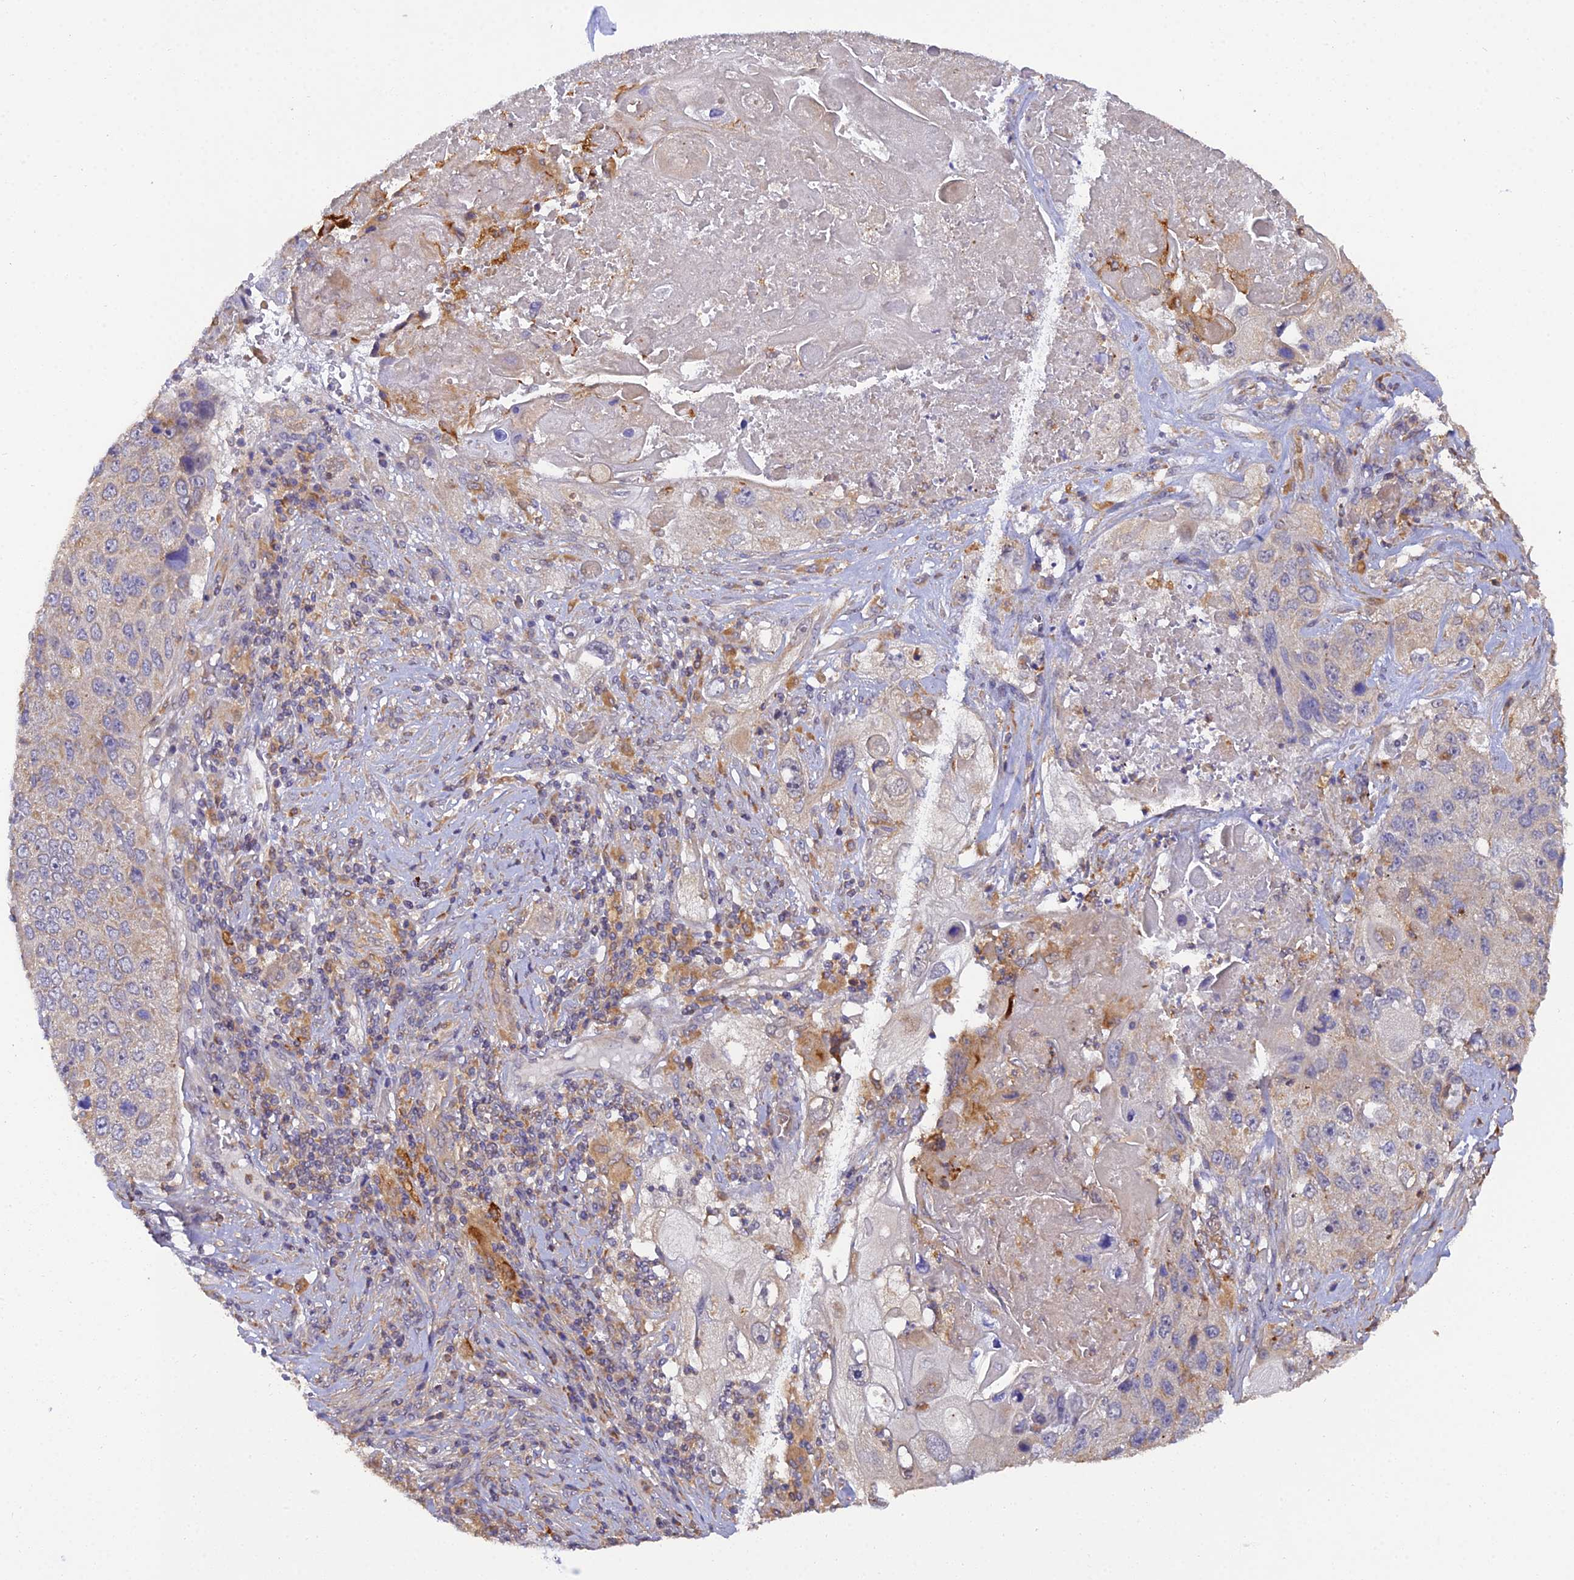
{"staining": {"intensity": "moderate", "quantity": "<25%", "location": "cytoplasmic/membranous"}, "tissue": "lung cancer", "cell_type": "Tumor cells", "image_type": "cancer", "snomed": [{"axis": "morphology", "description": "Squamous cell carcinoma, NOS"}, {"axis": "topography", "description": "Lung"}], "caption": "This image displays lung squamous cell carcinoma stained with immunohistochemistry (IHC) to label a protein in brown. The cytoplasmic/membranous of tumor cells show moderate positivity for the protein. Nuclei are counter-stained blue.", "gene": "ARL8B", "patient": {"sex": "male", "age": 61}}